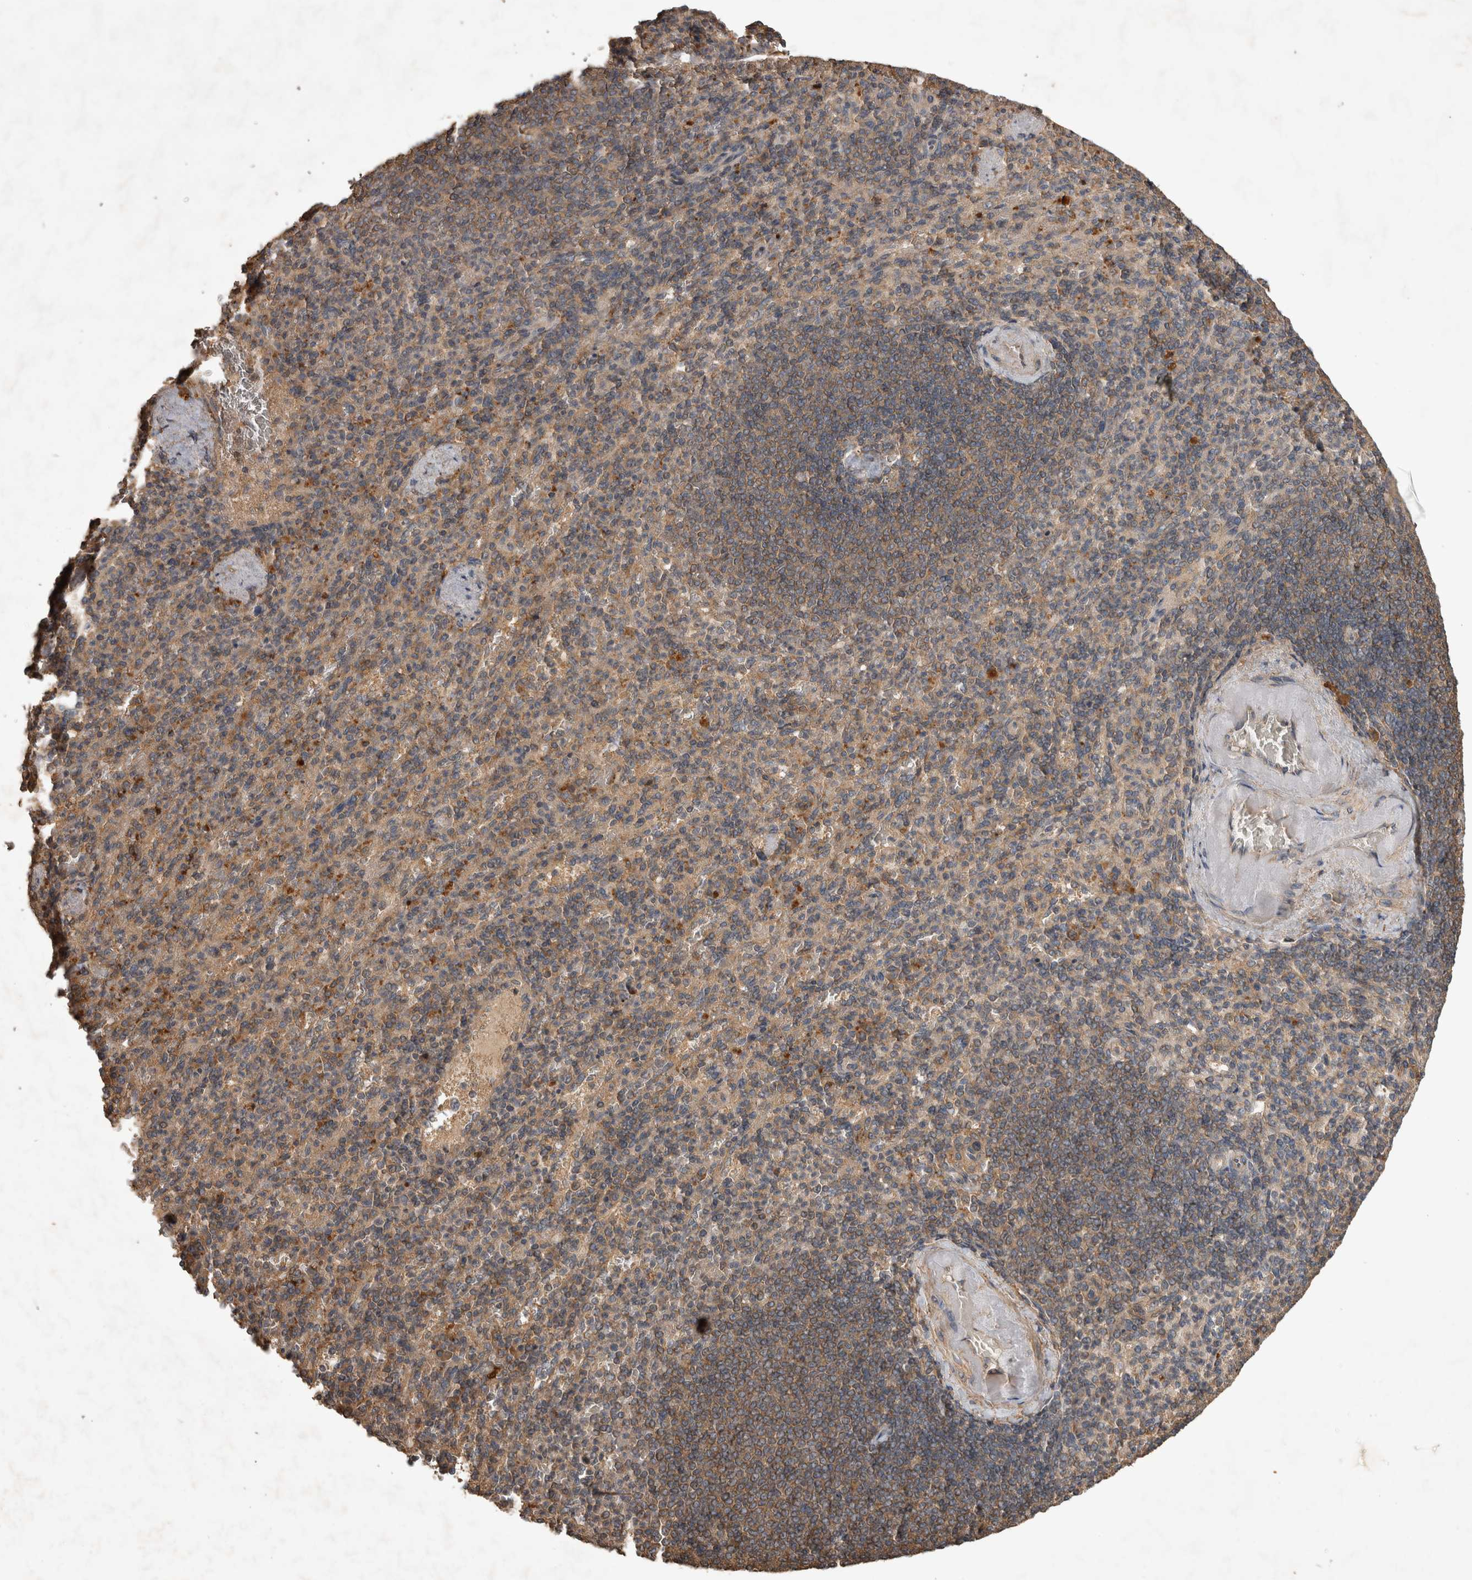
{"staining": {"intensity": "weak", "quantity": "25%-75%", "location": "cytoplasmic/membranous"}, "tissue": "spleen", "cell_type": "Cells in red pulp", "image_type": "normal", "snomed": [{"axis": "morphology", "description": "Normal tissue, NOS"}, {"axis": "topography", "description": "Spleen"}], "caption": "This photomicrograph shows immunohistochemistry (IHC) staining of benign spleen, with low weak cytoplasmic/membranous positivity in approximately 25%-75% of cells in red pulp.", "gene": "TRMT61B", "patient": {"sex": "female", "age": 74}}